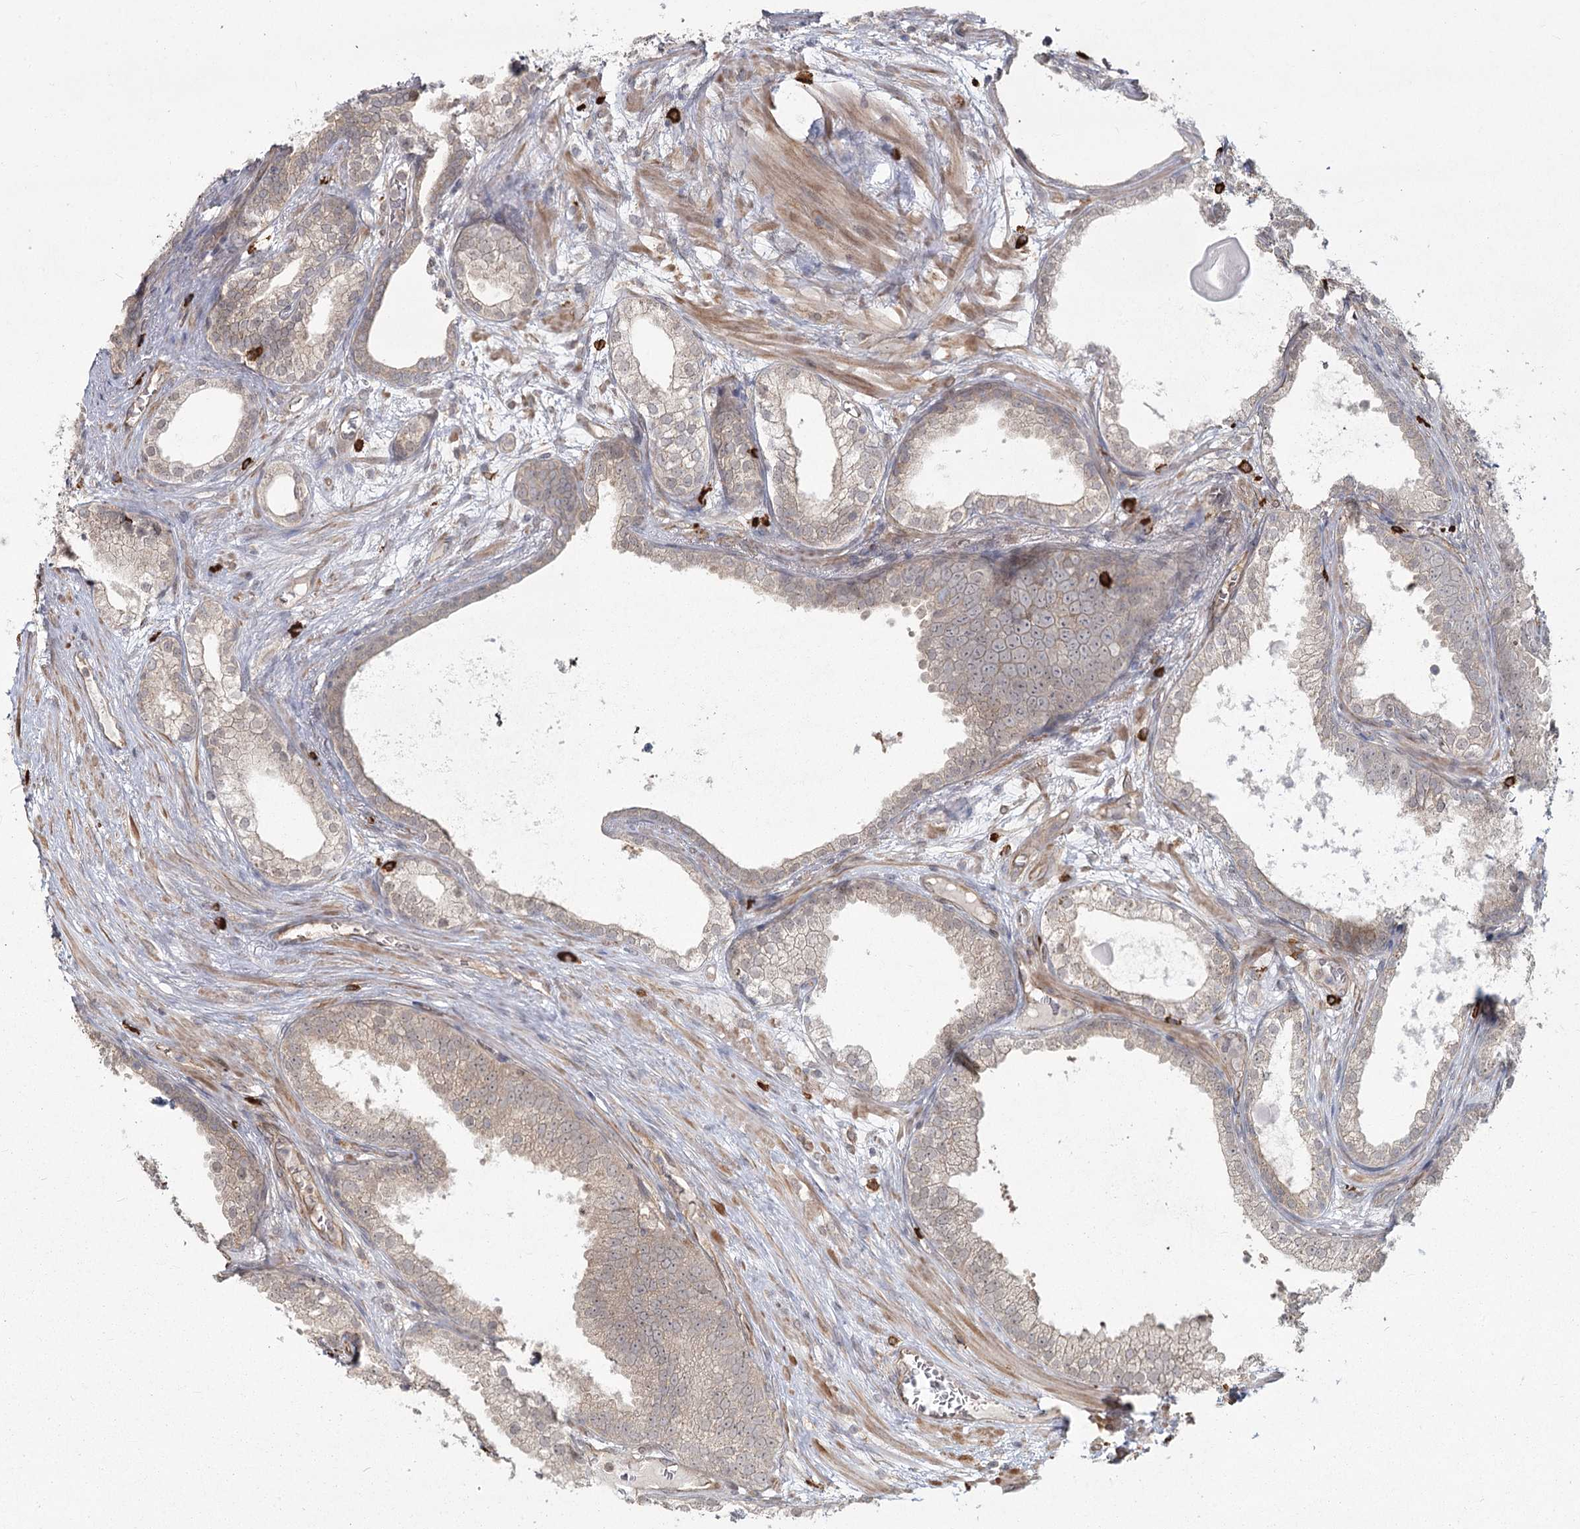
{"staining": {"intensity": "negative", "quantity": "none", "location": "none"}, "tissue": "prostate cancer", "cell_type": "Tumor cells", "image_type": "cancer", "snomed": [{"axis": "morphology", "description": "Adenocarcinoma, High grade"}, {"axis": "topography", "description": "Prostate"}], "caption": "This is a image of immunohistochemistry (IHC) staining of prostate cancer, which shows no expression in tumor cells.", "gene": "AP2M1", "patient": {"sex": "male", "age": 69}}